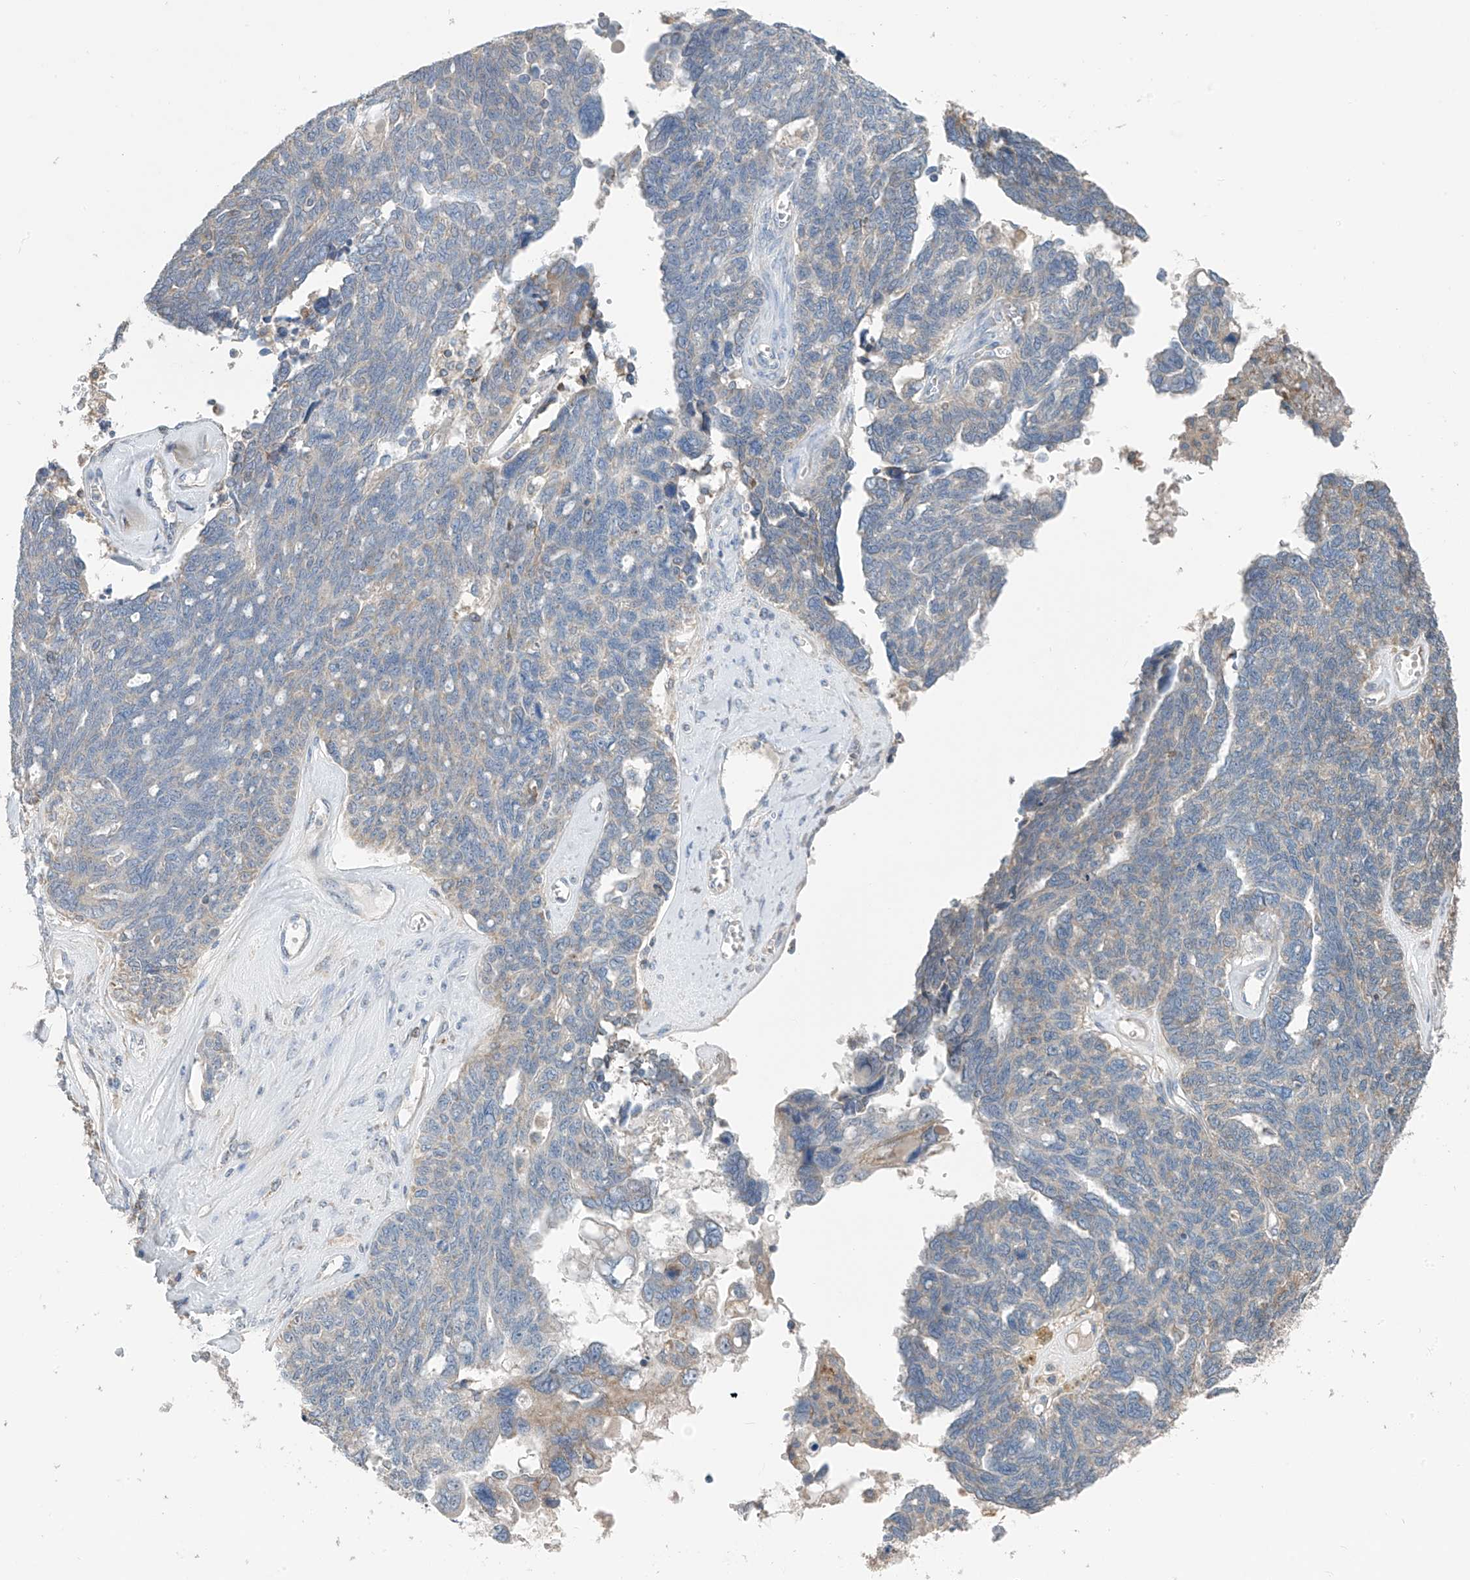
{"staining": {"intensity": "negative", "quantity": "none", "location": "none"}, "tissue": "ovarian cancer", "cell_type": "Tumor cells", "image_type": "cancer", "snomed": [{"axis": "morphology", "description": "Cystadenocarcinoma, serous, NOS"}, {"axis": "topography", "description": "Ovary"}], "caption": "The image displays no staining of tumor cells in ovarian cancer (serous cystadenocarcinoma).", "gene": "SYN3", "patient": {"sex": "female", "age": 79}}